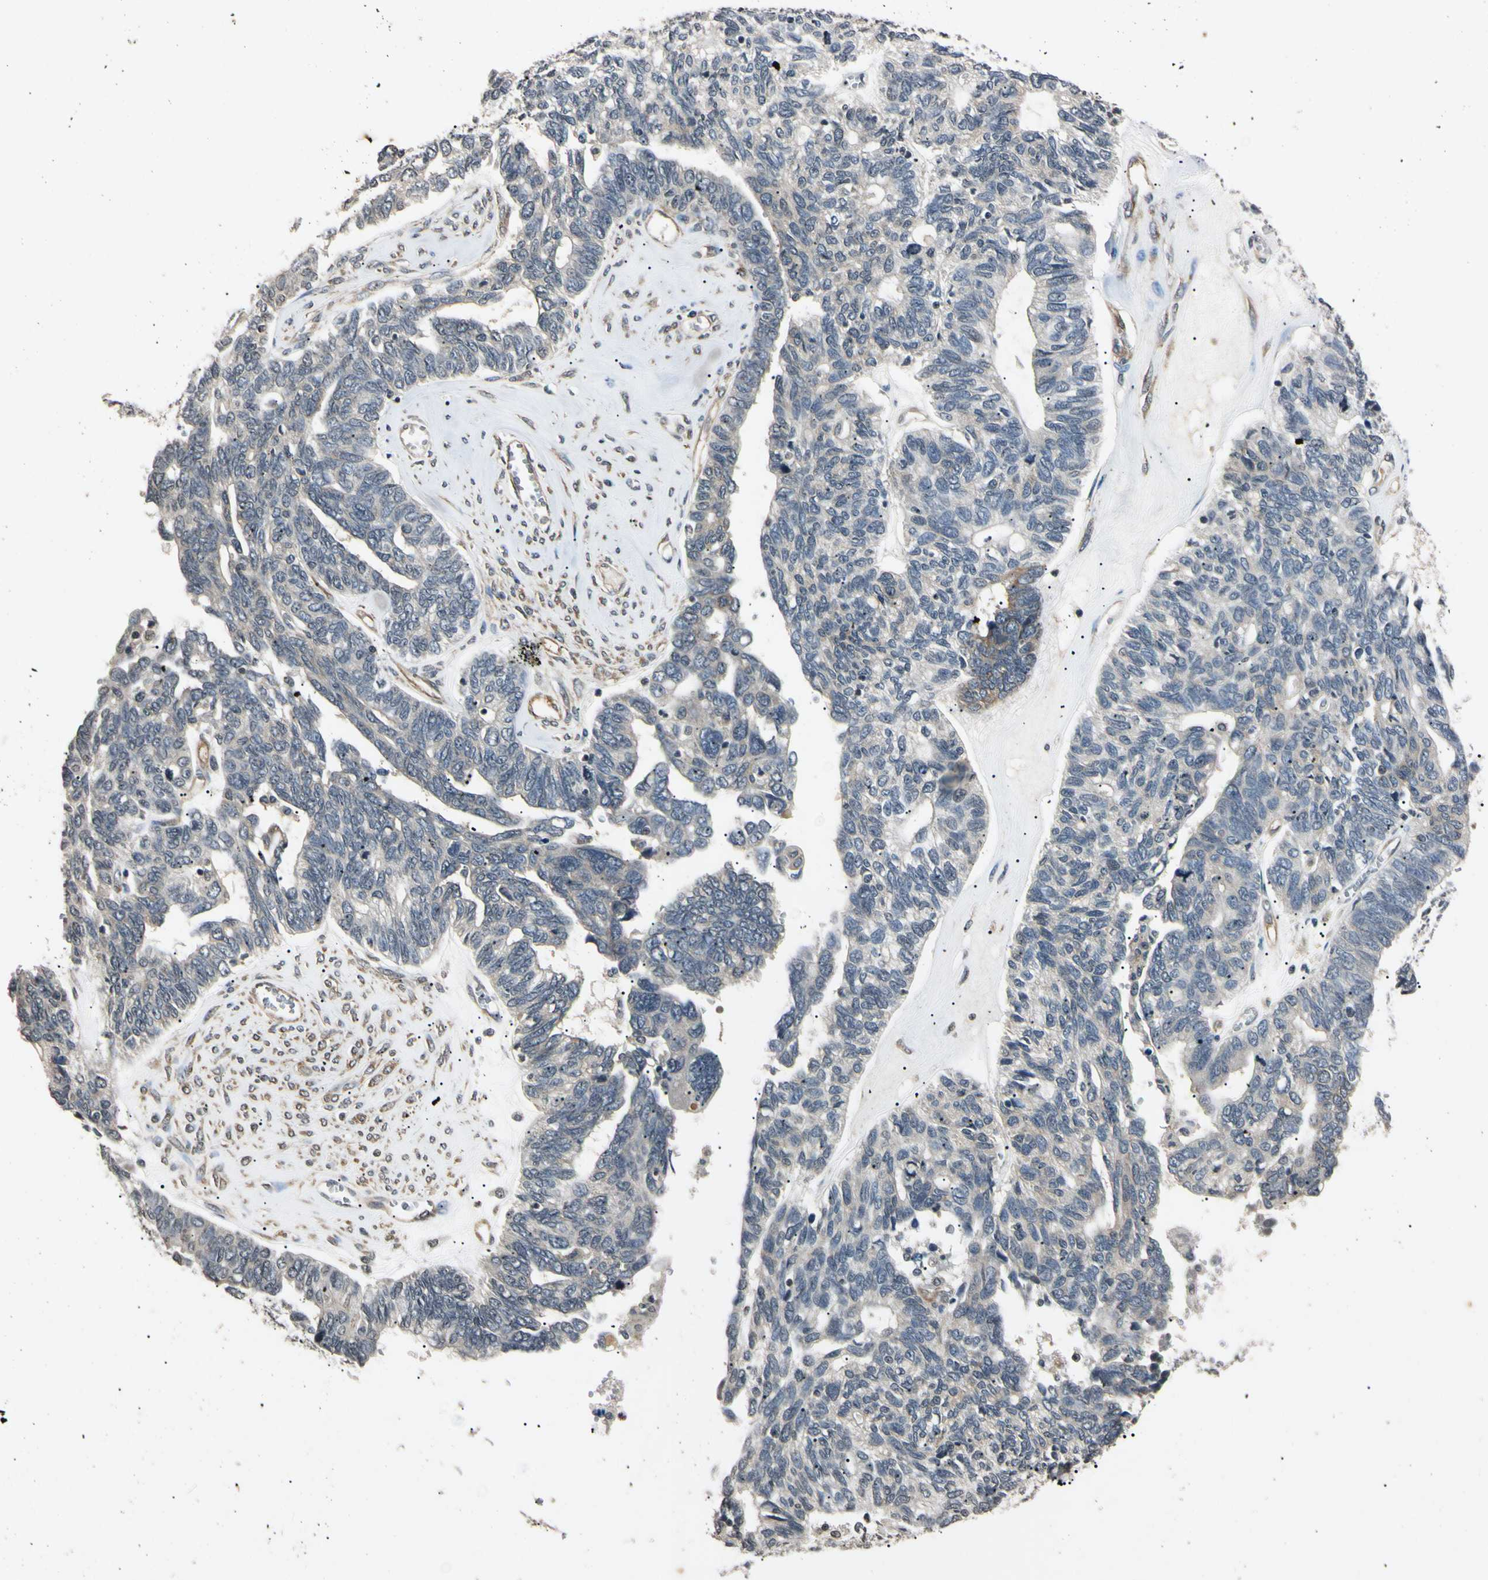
{"staining": {"intensity": "negative", "quantity": "none", "location": "none"}, "tissue": "ovarian cancer", "cell_type": "Tumor cells", "image_type": "cancer", "snomed": [{"axis": "morphology", "description": "Cystadenocarcinoma, serous, NOS"}, {"axis": "topography", "description": "Ovary"}], "caption": "IHC histopathology image of human serous cystadenocarcinoma (ovarian) stained for a protein (brown), which reveals no positivity in tumor cells.", "gene": "EPN1", "patient": {"sex": "female", "age": 79}}